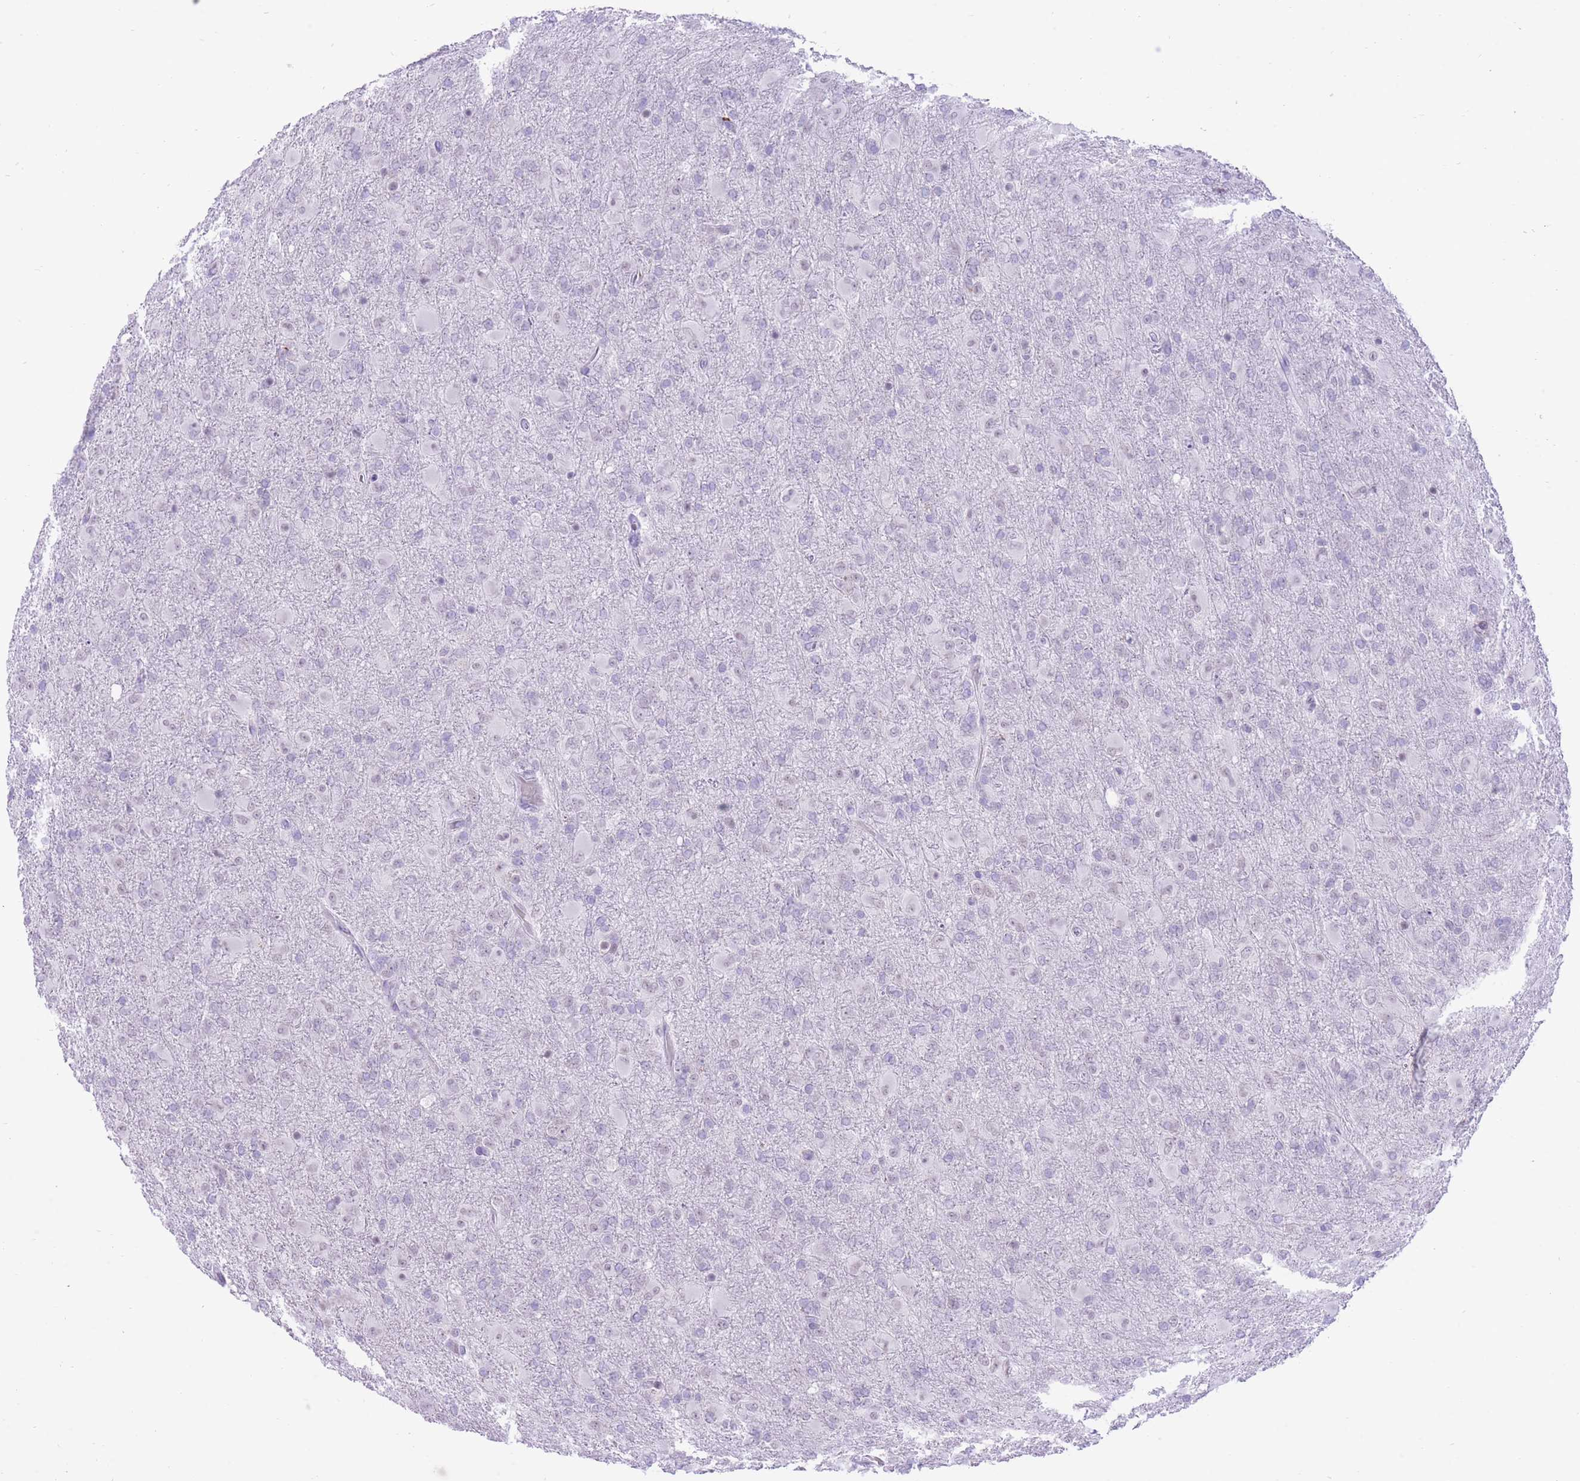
{"staining": {"intensity": "weak", "quantity": "<25%", "location": "nuclear"}, "tissue": "glioma", "cell_type": "Tumor cells", "image_type": "cancer", "snomed": [{"axis": "morphology", "description": "Glioma, malignant, Low grade"}, {"axis": "topography", "description": "Brain"}], "caption": "Glioma was stained to show a protein in brown. There is no significant staining in tumor cells.", "gene": "MEIS3", "patient": {"sex": "male", "age": 65}}